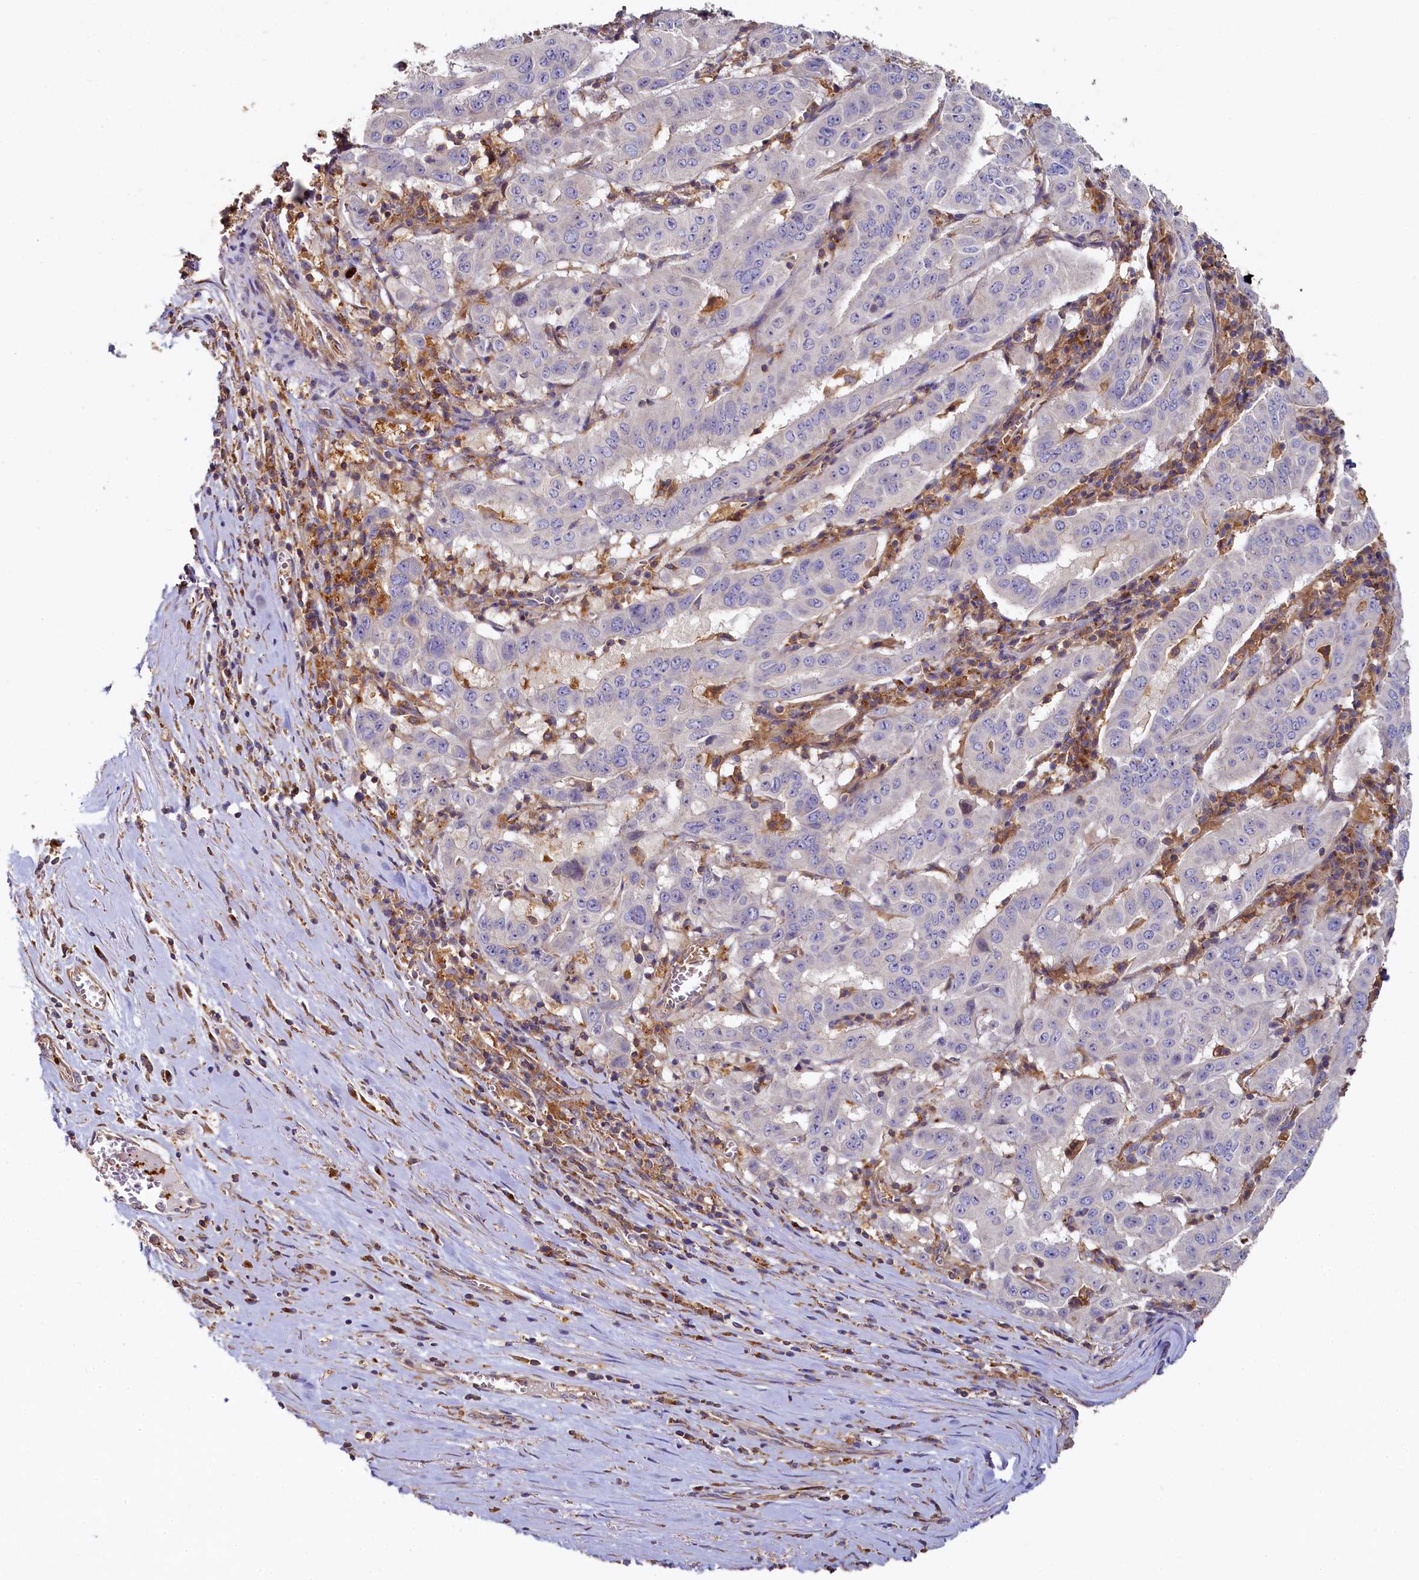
{"staining": {"intensity": "negative", "quantity": "none", "location": "none"}, "tissue": "pancreatic cancer", "cell_type": "Tumor cells", "image_type": "cancer", "snomed": [{"axis": "morphology", "description": "Adenocarcinoma, NOS"}, {"axis": "topography", "description": "Pancreas"}], "caption": "An immunohistochemistry (IHC) micrograph of adenocarcinoma (pancreatic) is shown. There is no staining in tumor cells of adenocarcinoma (pancreatic).", "gene": "PPIP5K1", "patient": {"sex": "male", "age": 63}}